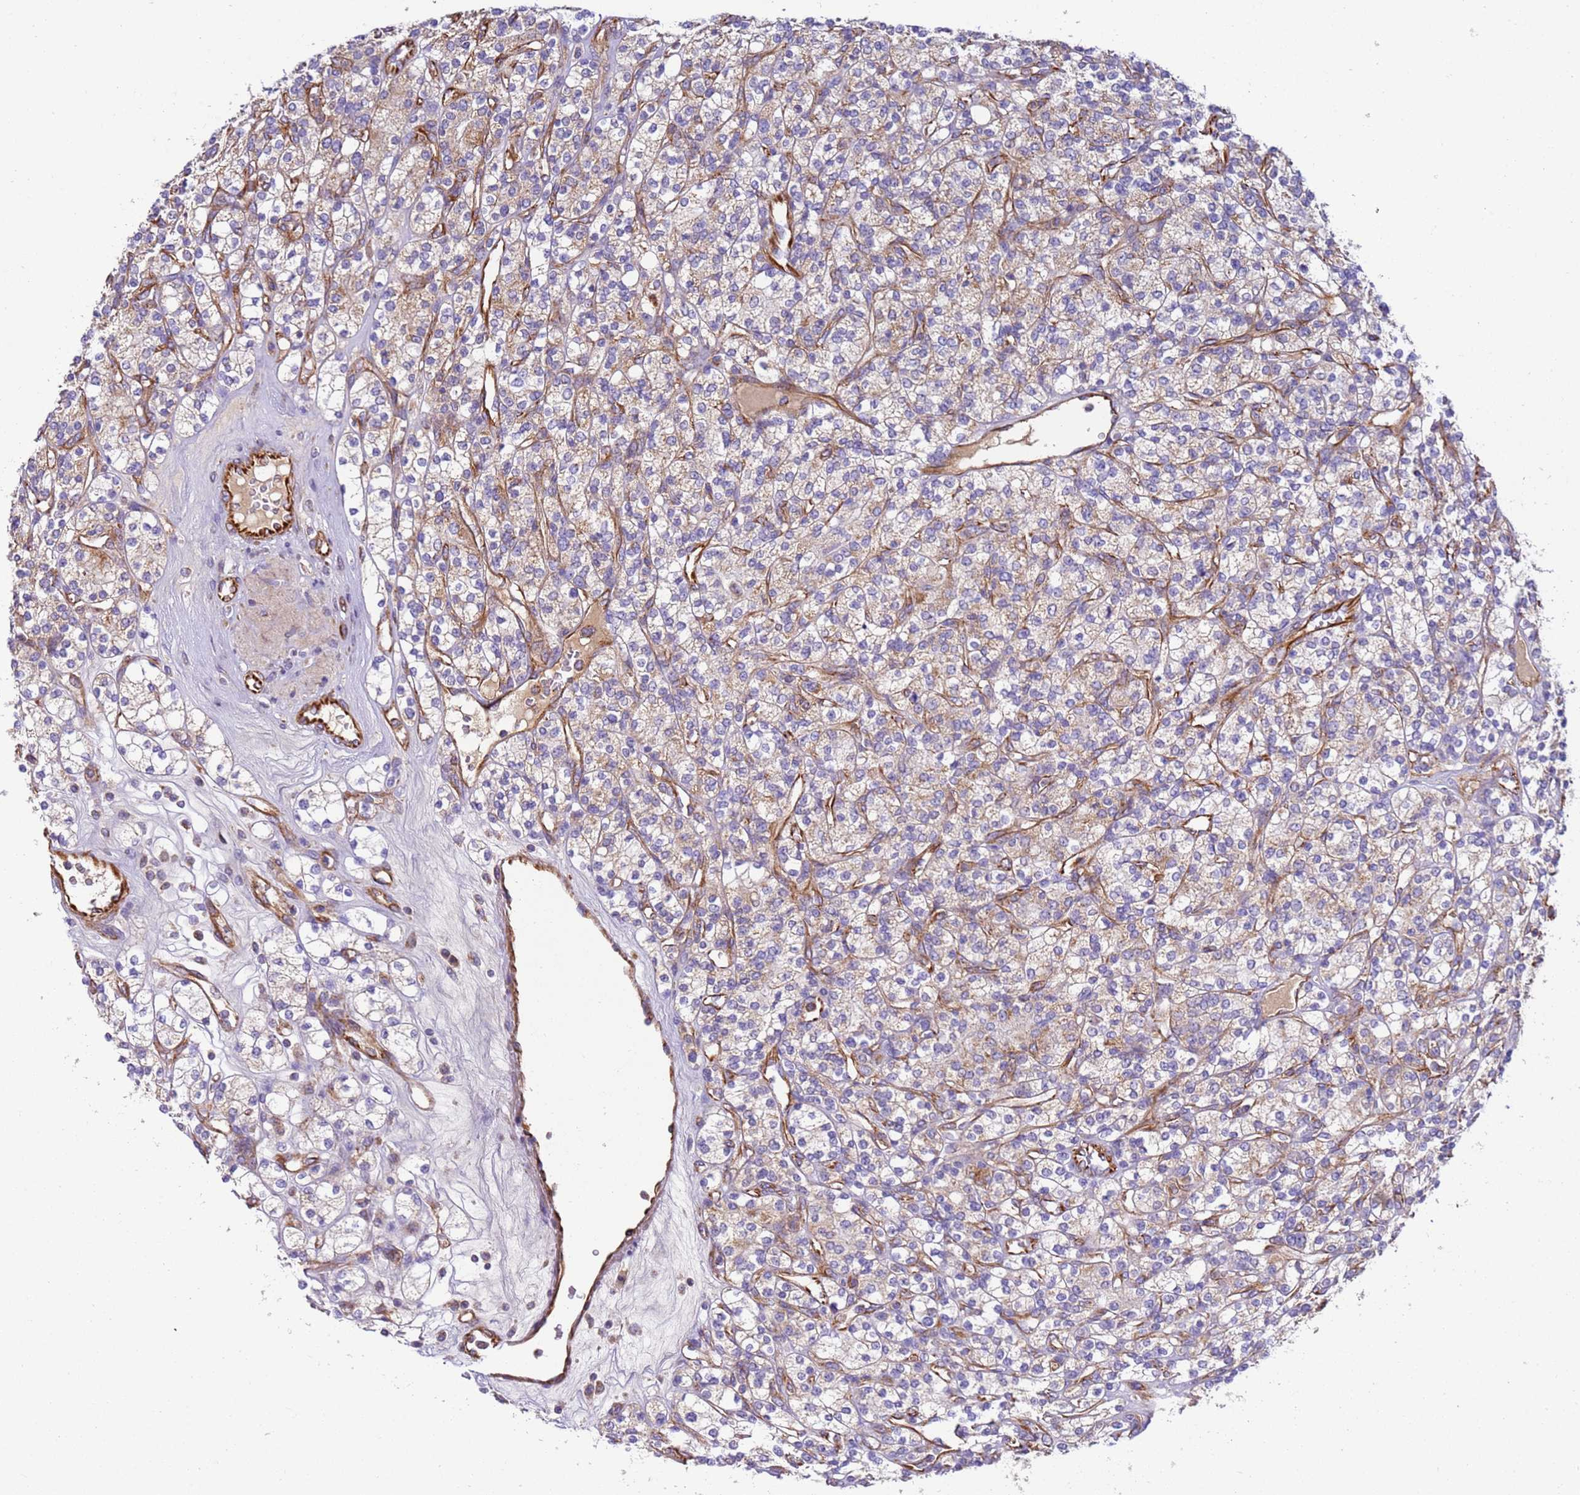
{"staining": {"intensity": "weak", "quantity": "<25%", "location": "cytoplasmic/membranous"}, "tissue": "renal cancer", "cell_type": "Tumor cells", "image_type": "cancer", "snomed": [{"axis": "morphology", "description": "Adenocarcinoma, NOS"}, {"axis": "topography", "description": "Kidney"}], "caption": "Tumor cells show no significant protein expression in renal cancer (adenocarcinoma).", "gene": "MRPL20", "patient": {"sex": "male", "age": 77}}